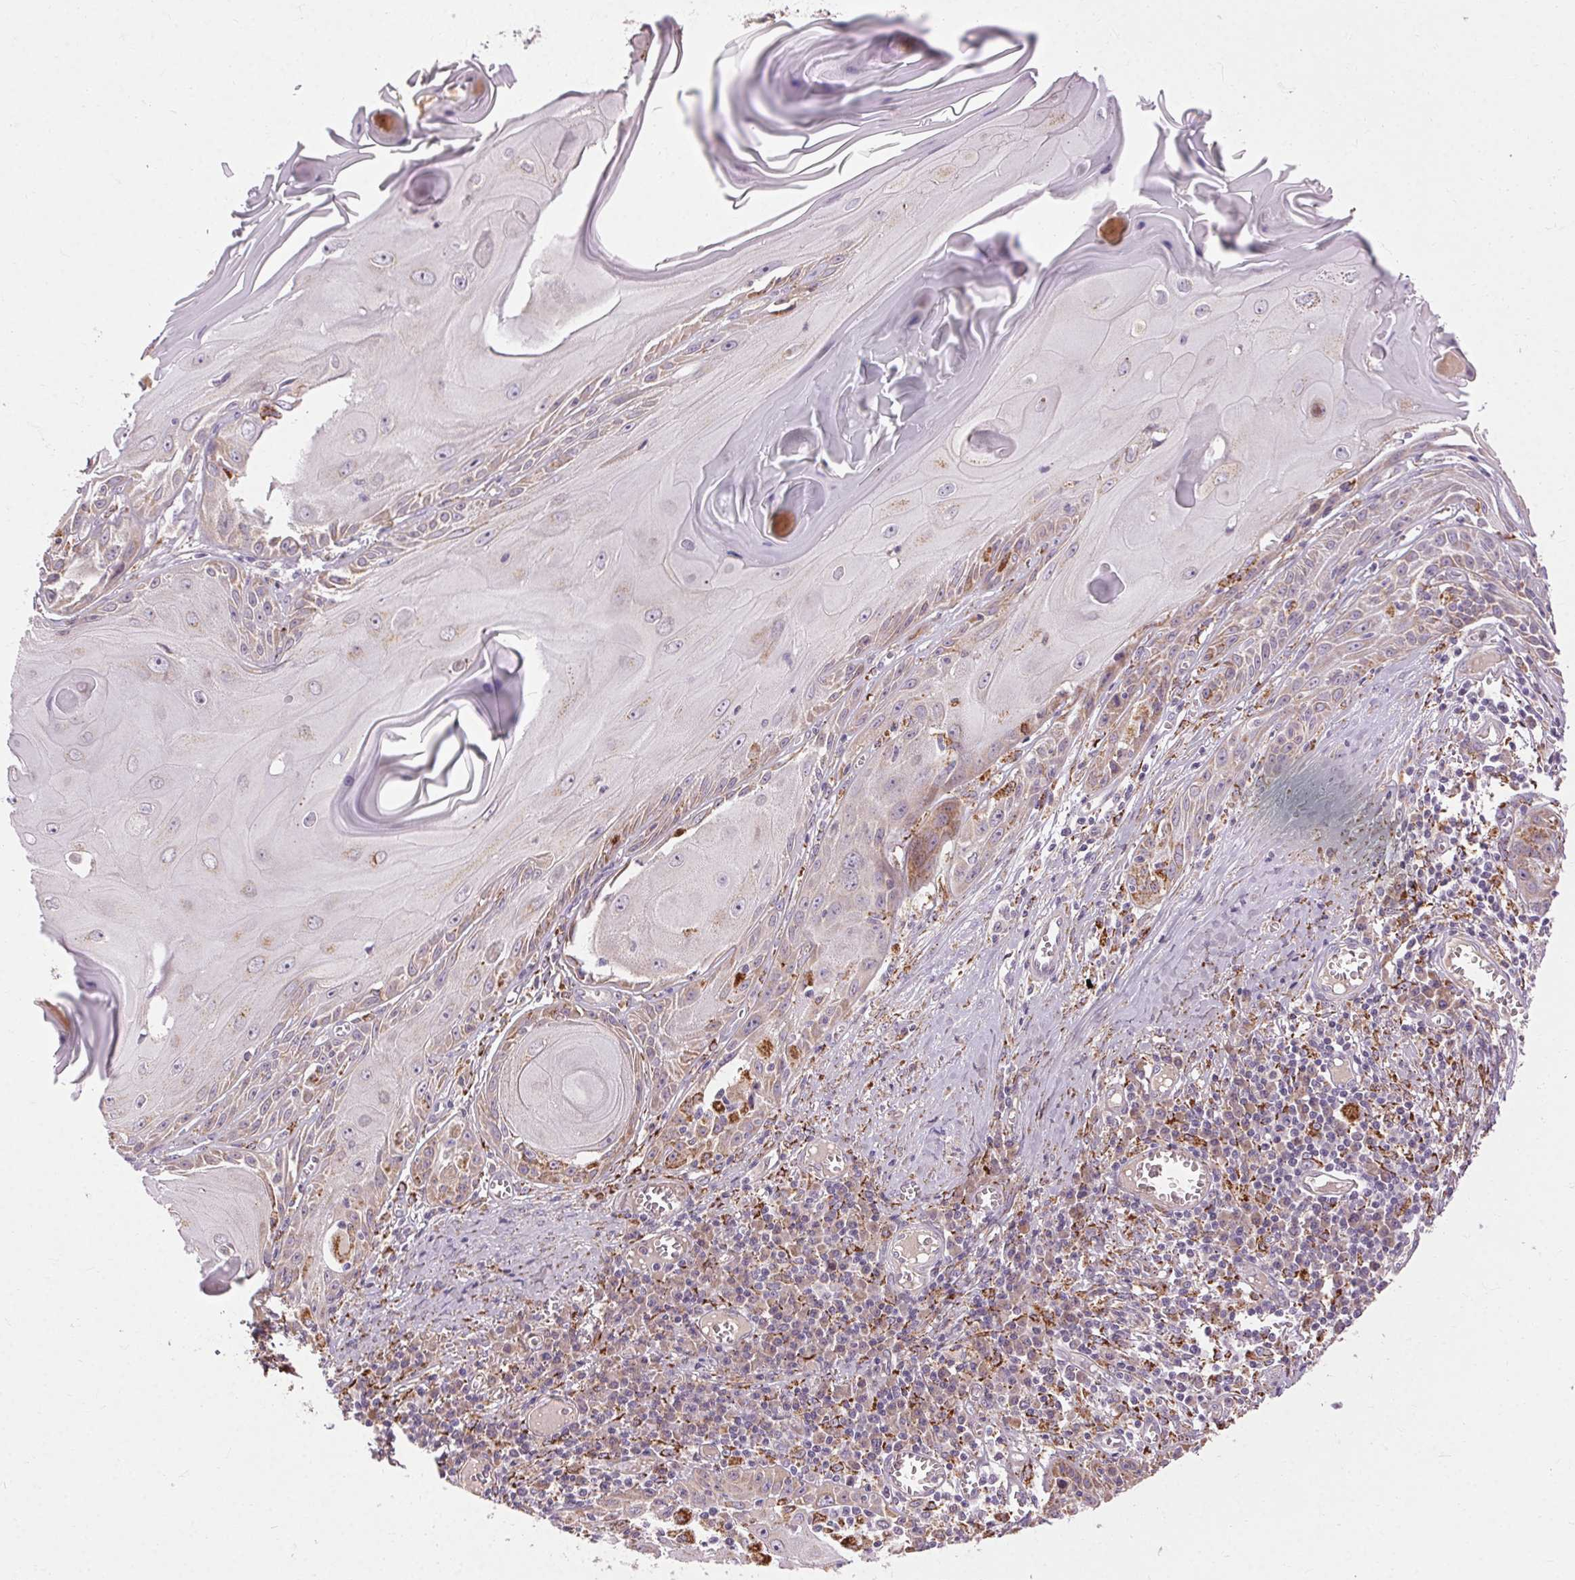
{"staining": {"intensity": "weak", "quantity": "<25%", "location": "cytoplasmic/membranous"}, "tissue": "skin cancer", "cell_type": "Tumor cells", "image_type": "cancer", "snomed": [{"axis": "morphology", "description": "Squamous cell carcinoma, NOS"}, {"axis": "topography", "description": "Skin"}, {"axis": "topography", "description": "Vulva"}], "caption": "Immunohistochemistry histopathology image of neoplastic tissue: skin squamous cell carcinoma stained with DAB (3,3'-diaminobenzidine) exhibits no significant protein positivity in tumor cells. (DAB (3,3'-diaminobenzidine) immunohistochemistry (IHC), high magnification).", "gene": "REP15", "patient": {"sex": "female", "age": 85}}